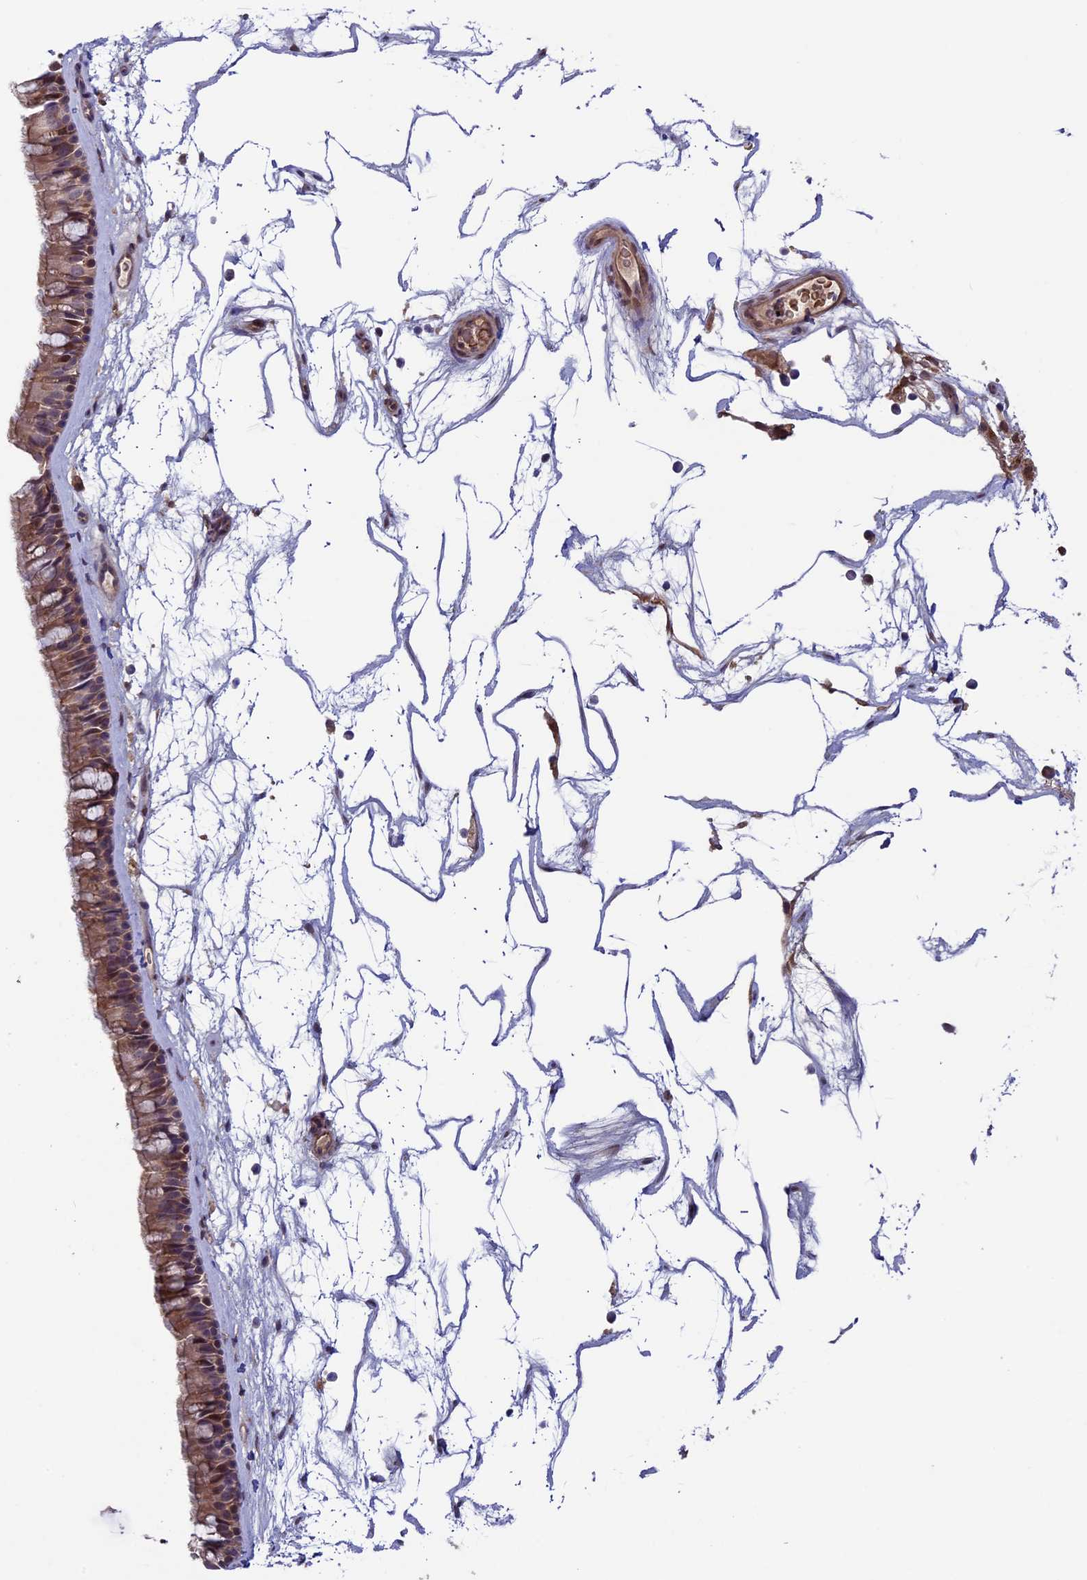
{"staining": {"intensity": "moderate", "quantity": ">75%", "location": "cytoplasmic/membranous"}, "tissue": "nasopharynx", "cell_type": "Respiratory epithelial cells", "image_type": "normal", "snomed": [{"axis": "morphology", "description": "Normal tissue, NOS"}, {"axis": "topography", "description": "Nasopharynx"}], "caption": "High-power microscopy captured an IHC photomicrograph of benign nasopharynx, revealing moderate cytoplasmic/membranous staining in approximately >75% of respiratory epithelial cells. The protein is shown in brown color, while the nuclei are stained blue.", "gene": "CCDC9B", "patient": {"sex": "male", "age": 64}}